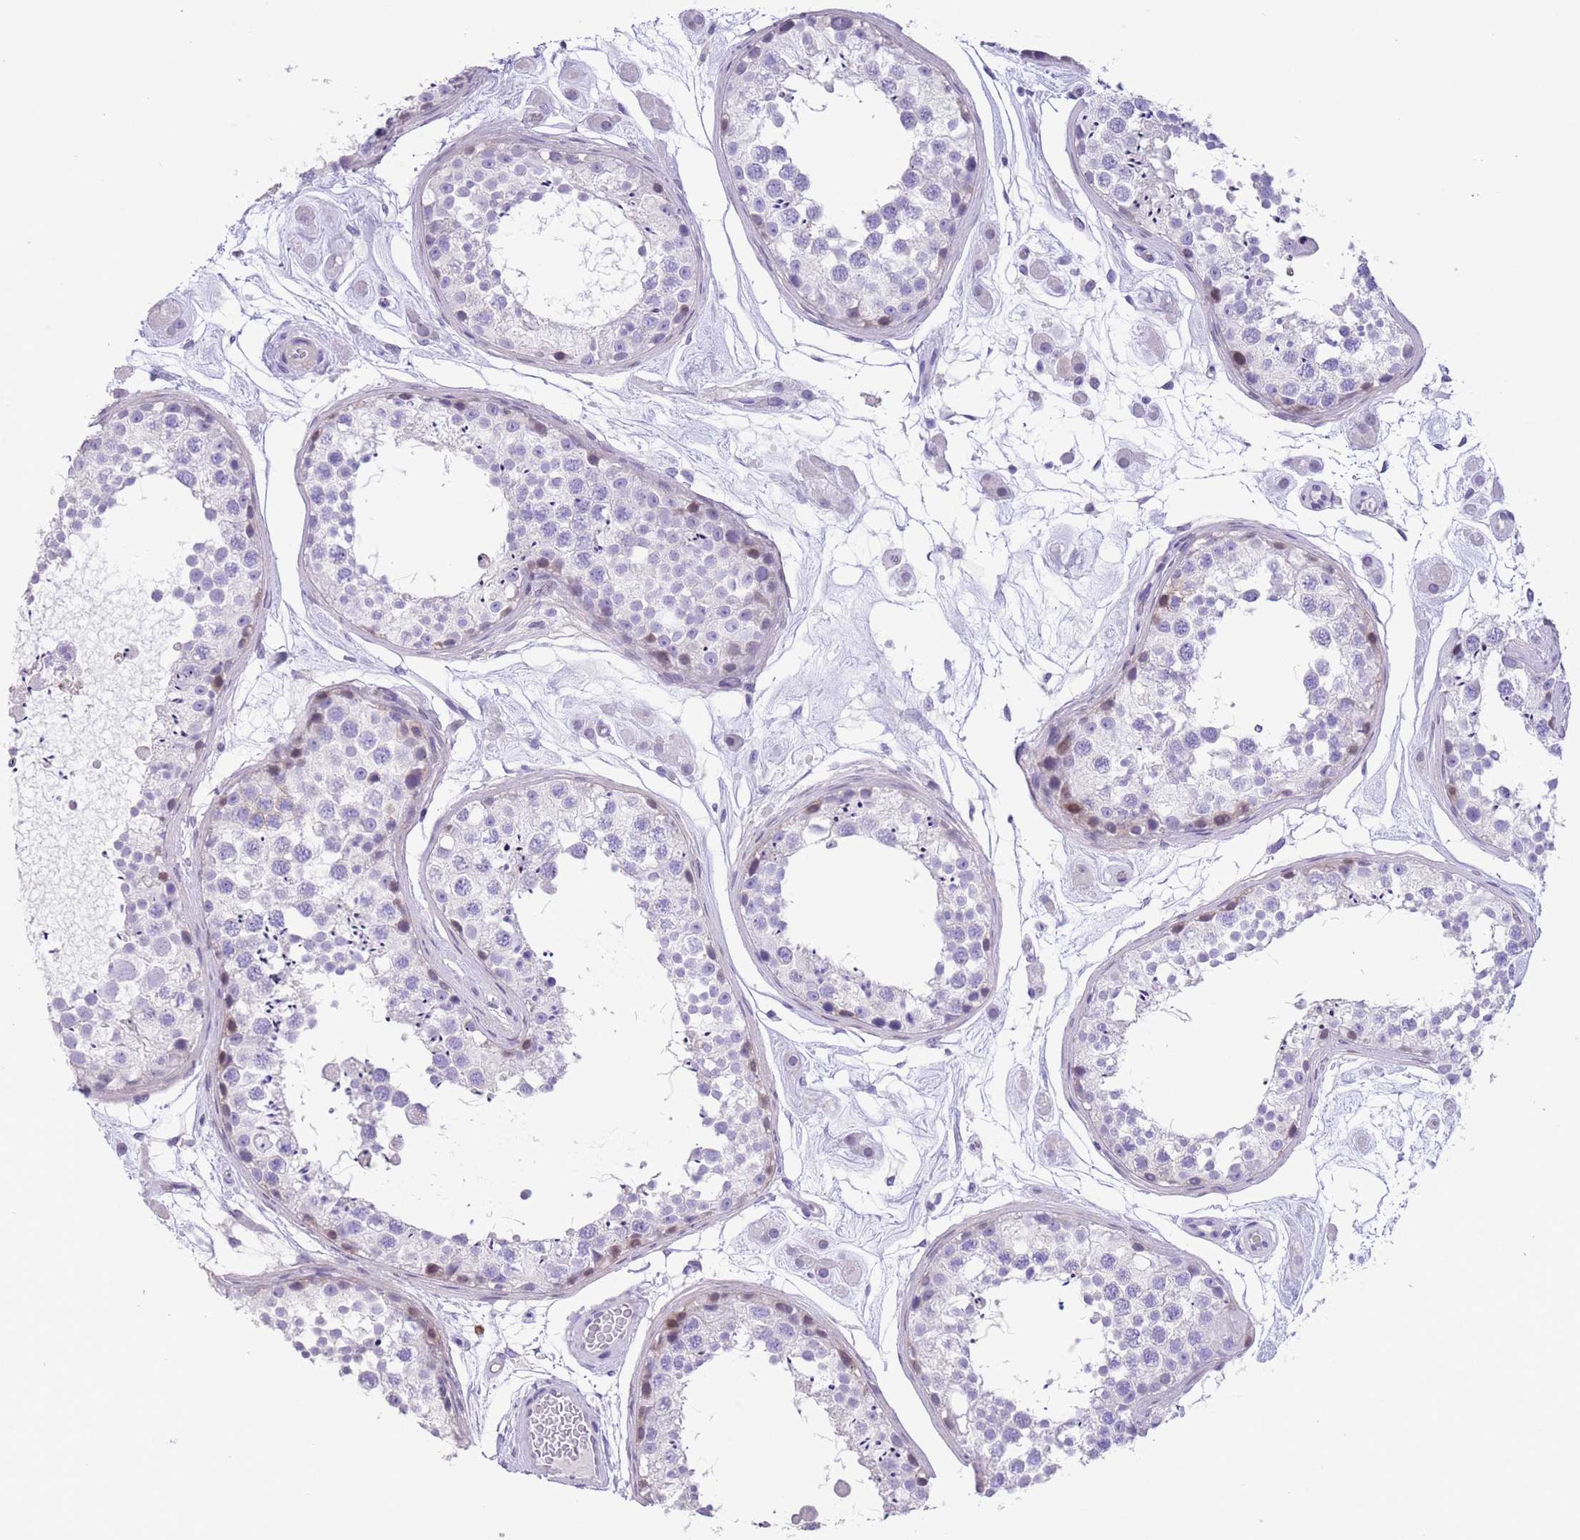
{"staining": {"intensity": "moderate", "quantity": "<25%", "location": "cytoplasmic/membranous"}, "tissue": "testis", "cell_type": "Cells in seminiferous ducts", "image_type": "normal", "snomed": [{"axis": "morphology", "description": "Normal tissue, NOS"}, {"axis": "topography", "description": "Testis"}], "caption": "The photomicrograph exhibits immunohistochemical staining of benign testis. There is moderate cytoplasmic/membranous expression is present in approximately <25% of cells in seminiferous ducts.", "gene": "RAI2", "patient": {"sex": "male", "age": 25}}